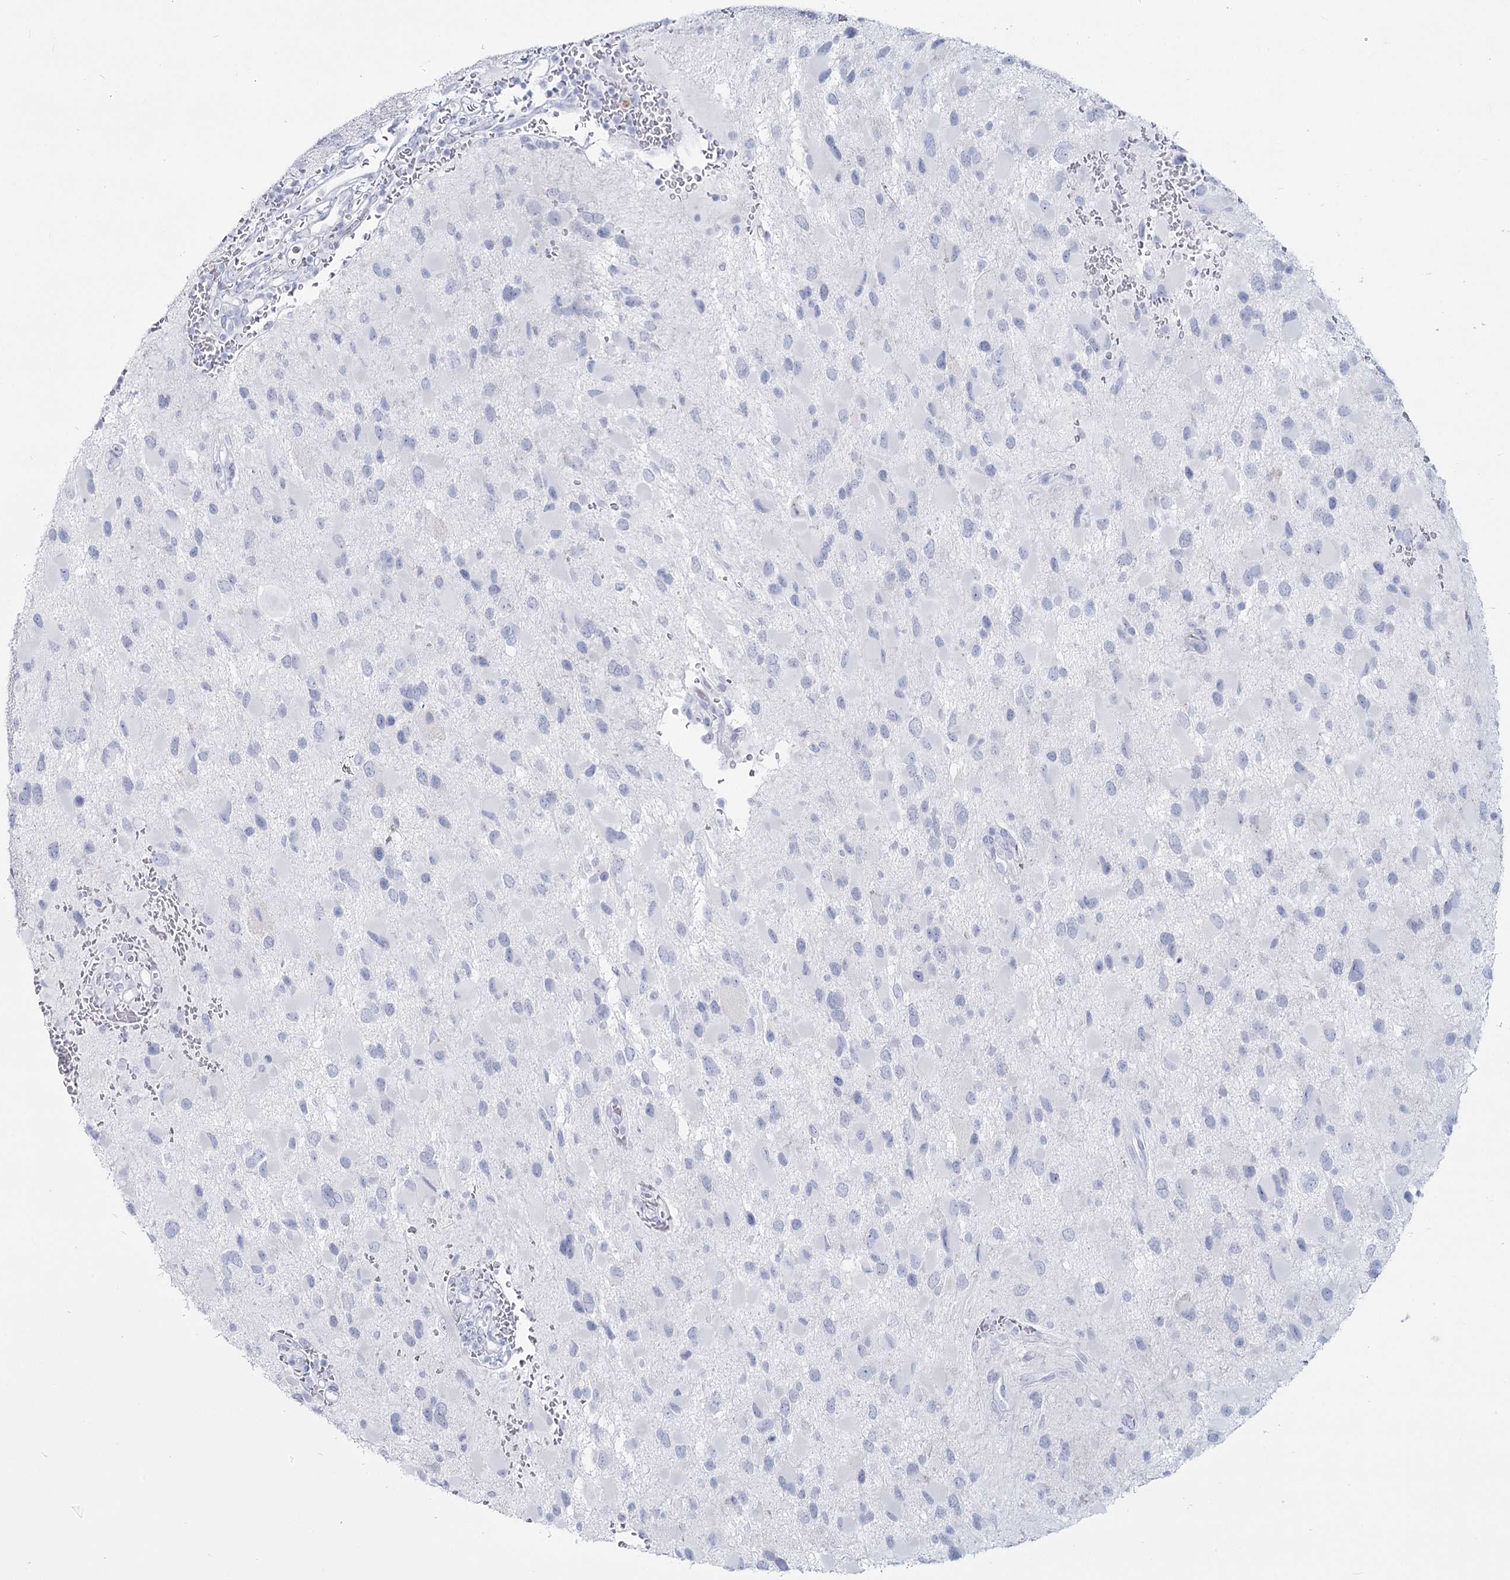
{"staining": {"intensity": "negative", "quantity": "none", "location": "none"}, "tissue": "glioma", "cell_type": "Tumor cells", "image_type": "cancer", "snomed": [{"axis": "morphology", "description": "Glioma, malignant, High grade"}, {"axis": "topography", "description": "Brain"}], "caption": "Immunohistochemical staining of human glioma reveals no significant staining in tumor cells.", "gene": "SLC6A19", "patient": {"sex": "male", "age": 53}}